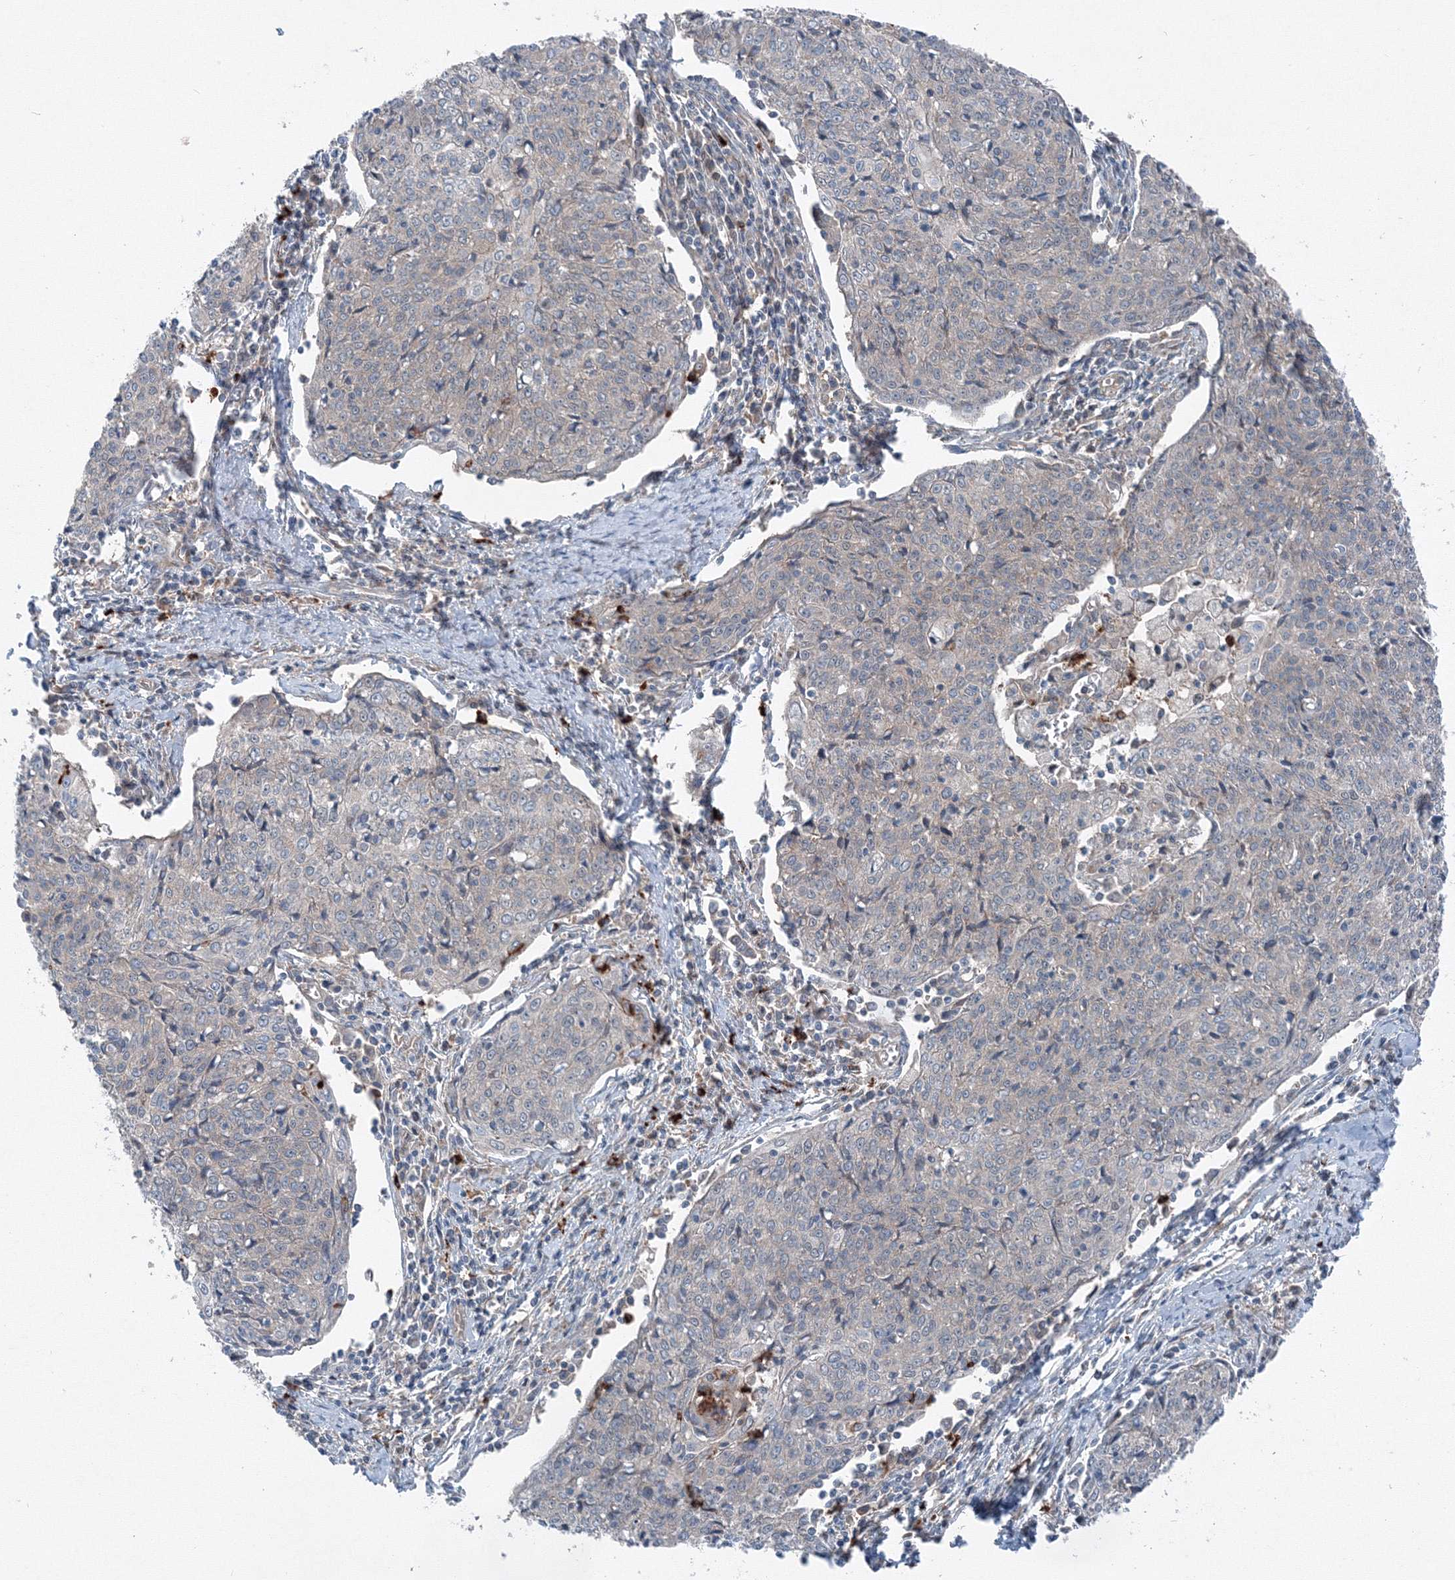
{"staining": {"intensity": "negative", "quantity": "none", "location": "none"}, "tissue": "cervical cancer", "cell_type": "Tumor cells", "image_type": "cancer", "snomed": [{"axis": "morphology", "description": "Squamous cell carcinoma, NOS"}, {"axis": "topography", "description": "Cervix"}], "caption": "Immunohistochemistry (IHC) of human squamous cell carcinoma (cervical) shows no staining in tumor cells. (Immunohistochemistry (IHC), brightfield microscopy, high magnification).", "gene": "TPRKB", "patient": {"sex": "female", "age": 48}}